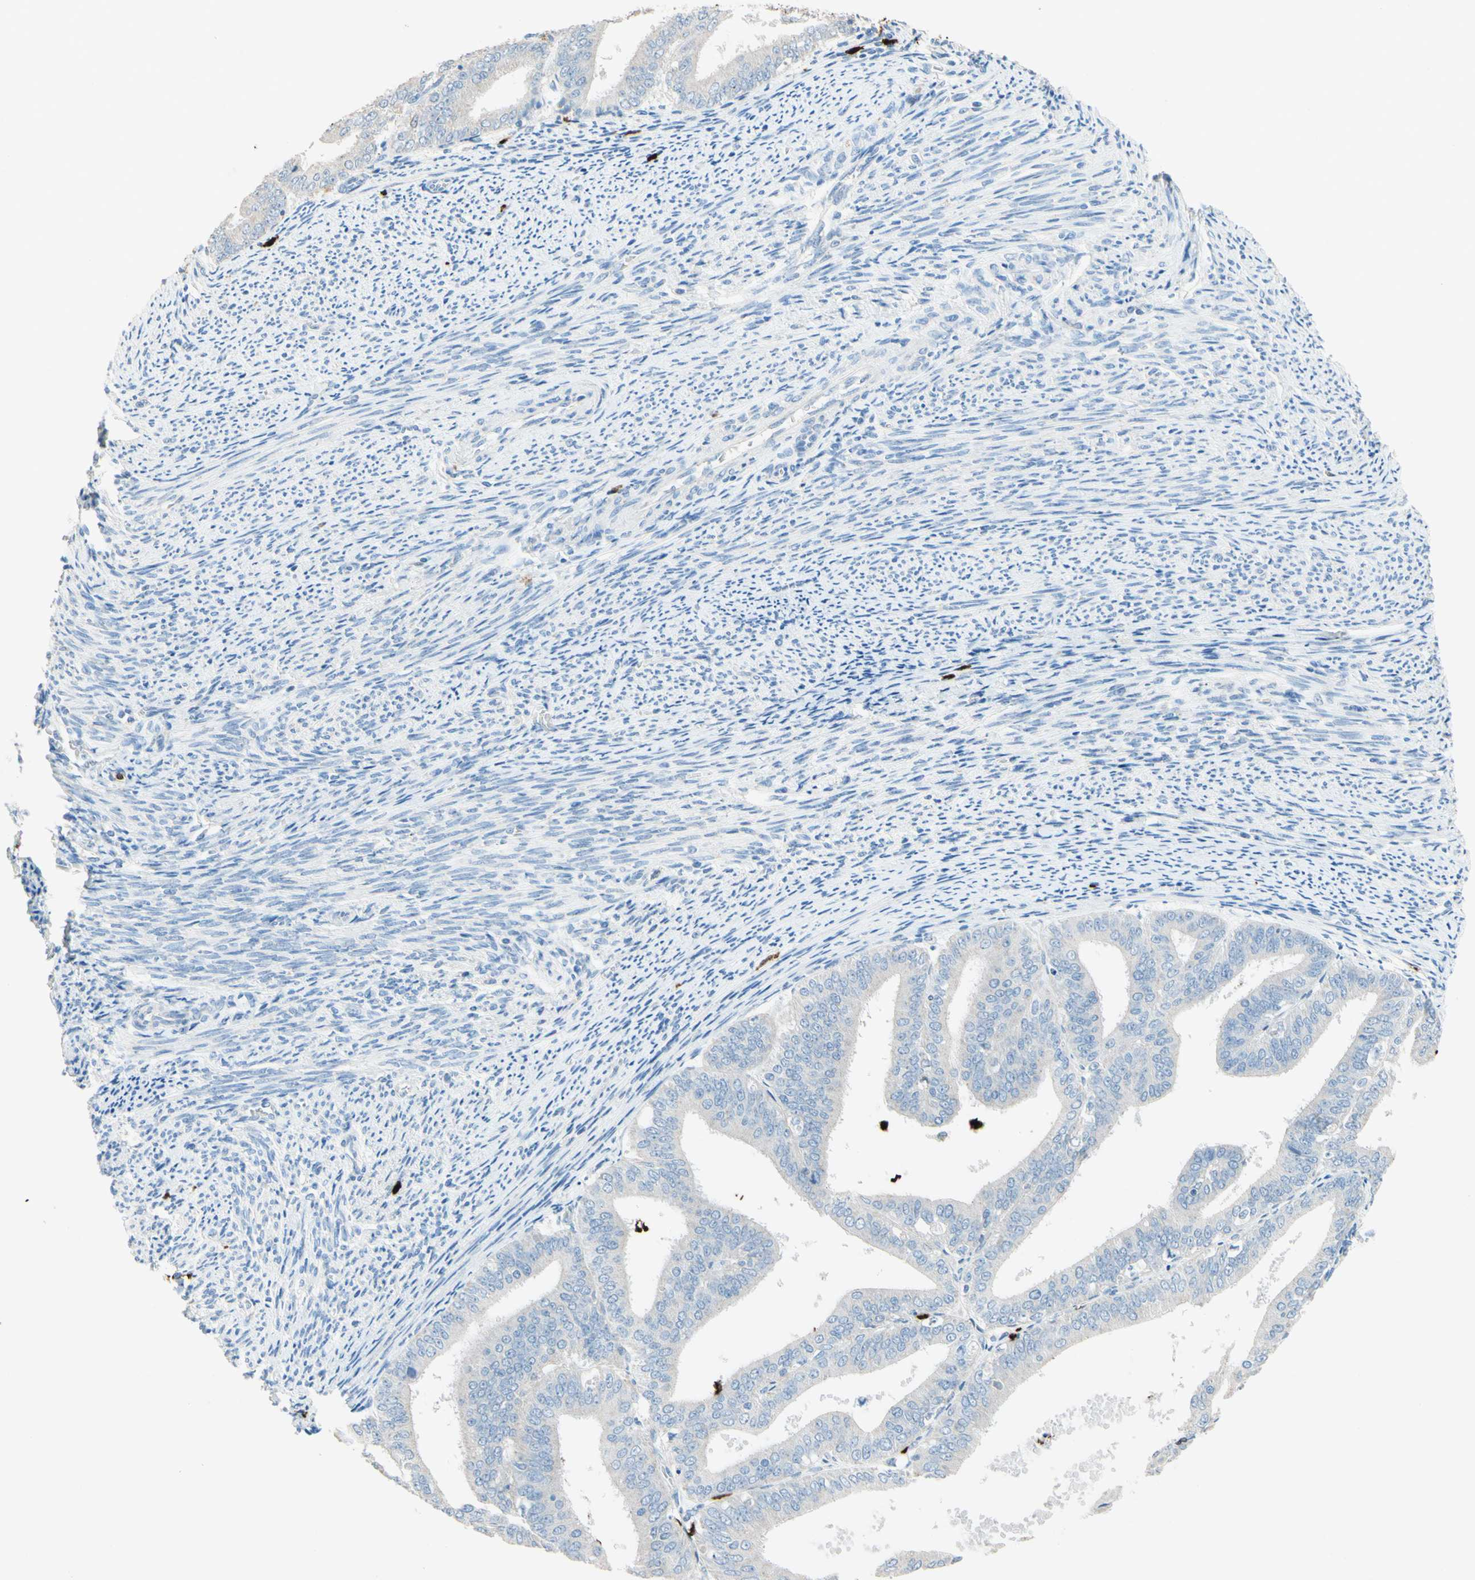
{"staining": {"intensity": "negative", "quantity": "none", "location": "none"}, "tissue": "endometrial cancer", "cell_type": "Tumor cells", "image_type": "cancer", "snomed": [{"axis": "morphology", "description": "Adenocarcinoma, NOS"}, {"axis": "topography", "description": "Endometrium"}], "caption": "Image shows no significant protein staining in tumor cells of endometrial cancer.", "gene": "NFKBIZ", "patient": {"sex": "female", "age": 63}}